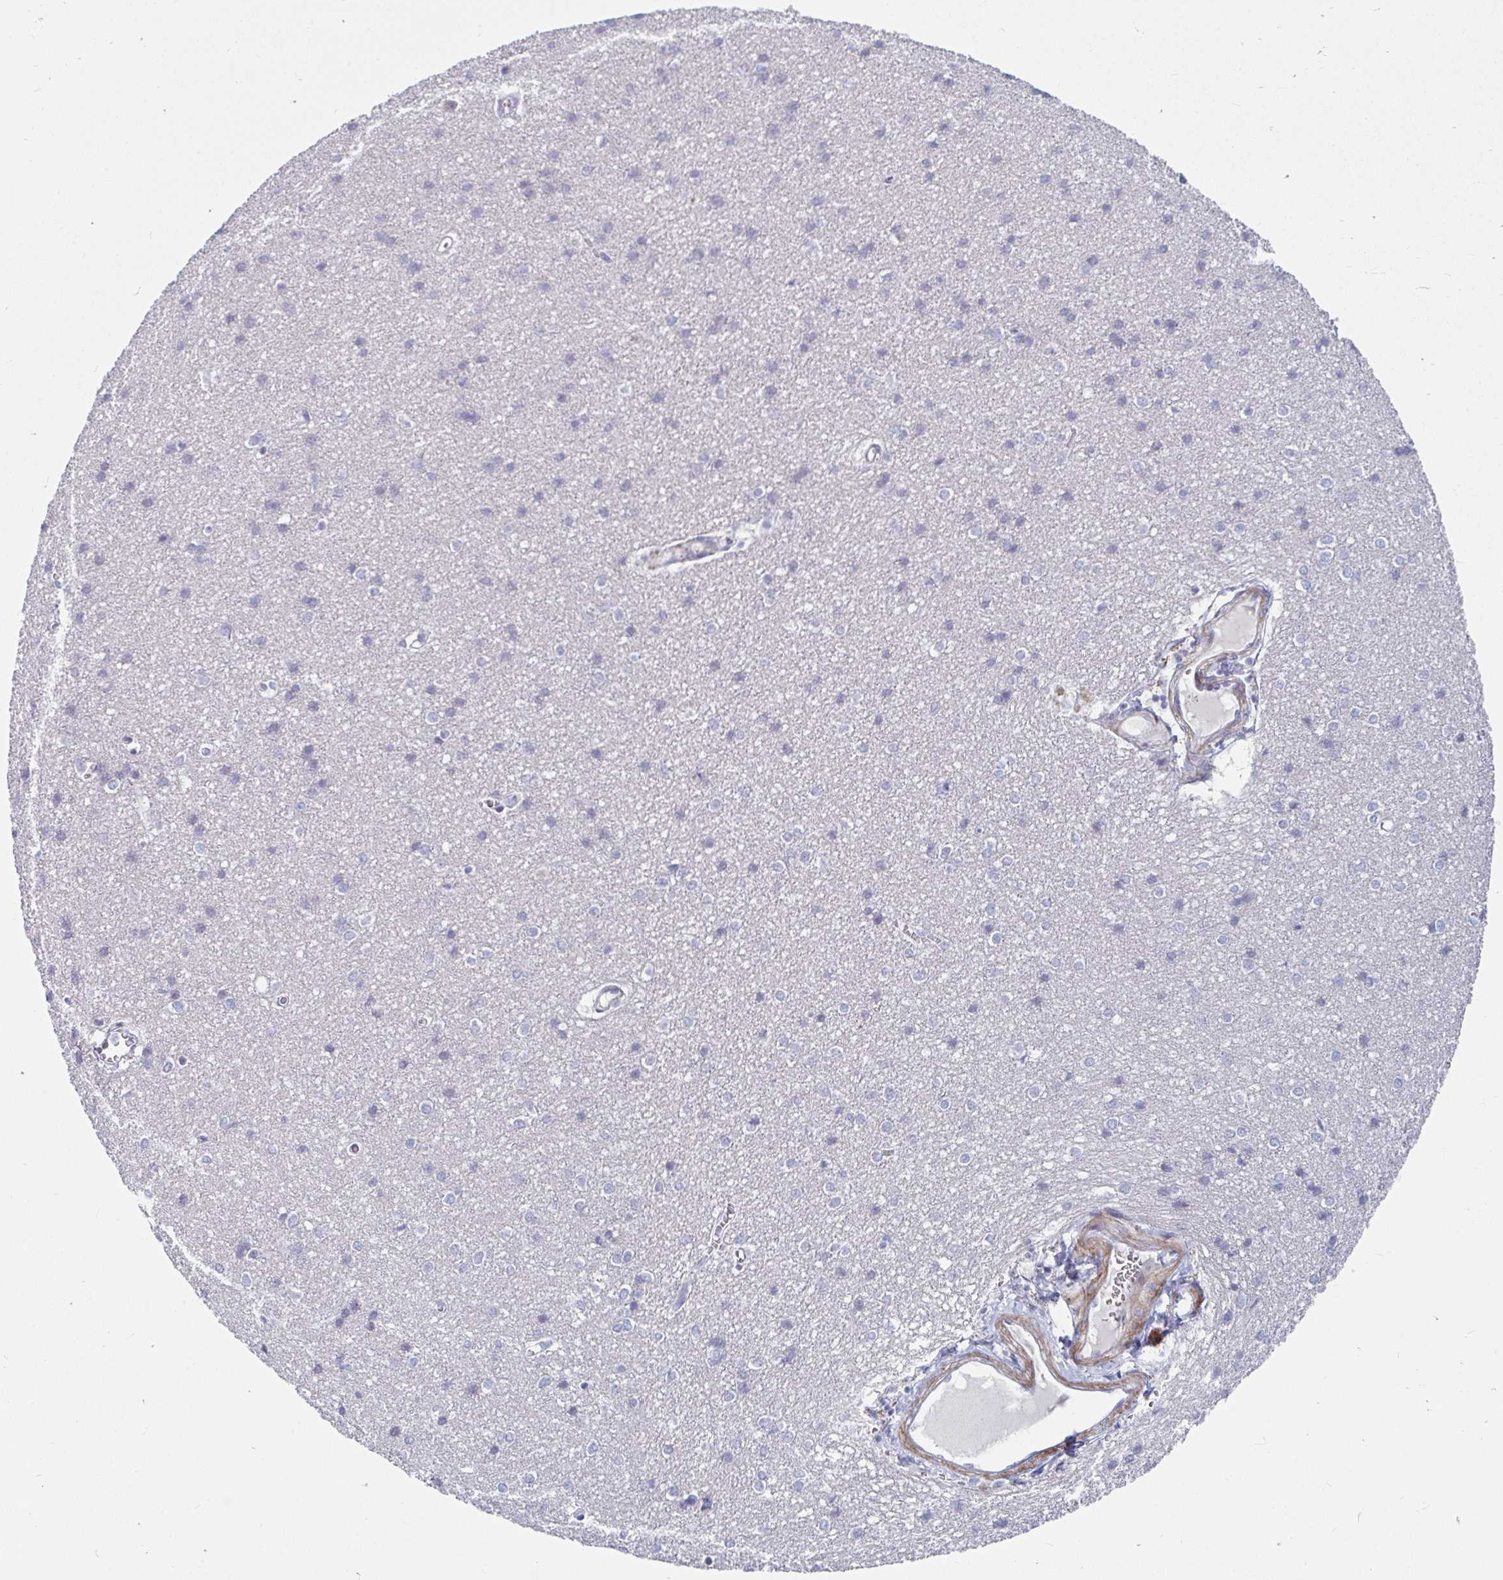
{"staining": {"intensity": "negative", "quantity": "none", "location": "none"}, "tissue": "cerebral cortex", "cell_type": "Endothelial cells", "image_type": "normal", "snomed": [{"axis": "morphology", "description": "Normal tissue, NOS"}, {"axis": "topography", "description": "Cerebral cortex"}], "caption": "High power microscopy image of an immunohistochemistry histopathology image of unremarkable cerebral cortex, revealing no significant expression in endothelial cells.", "gene": "ZFP82", "patient": {"sex": "male", "age": 37}}